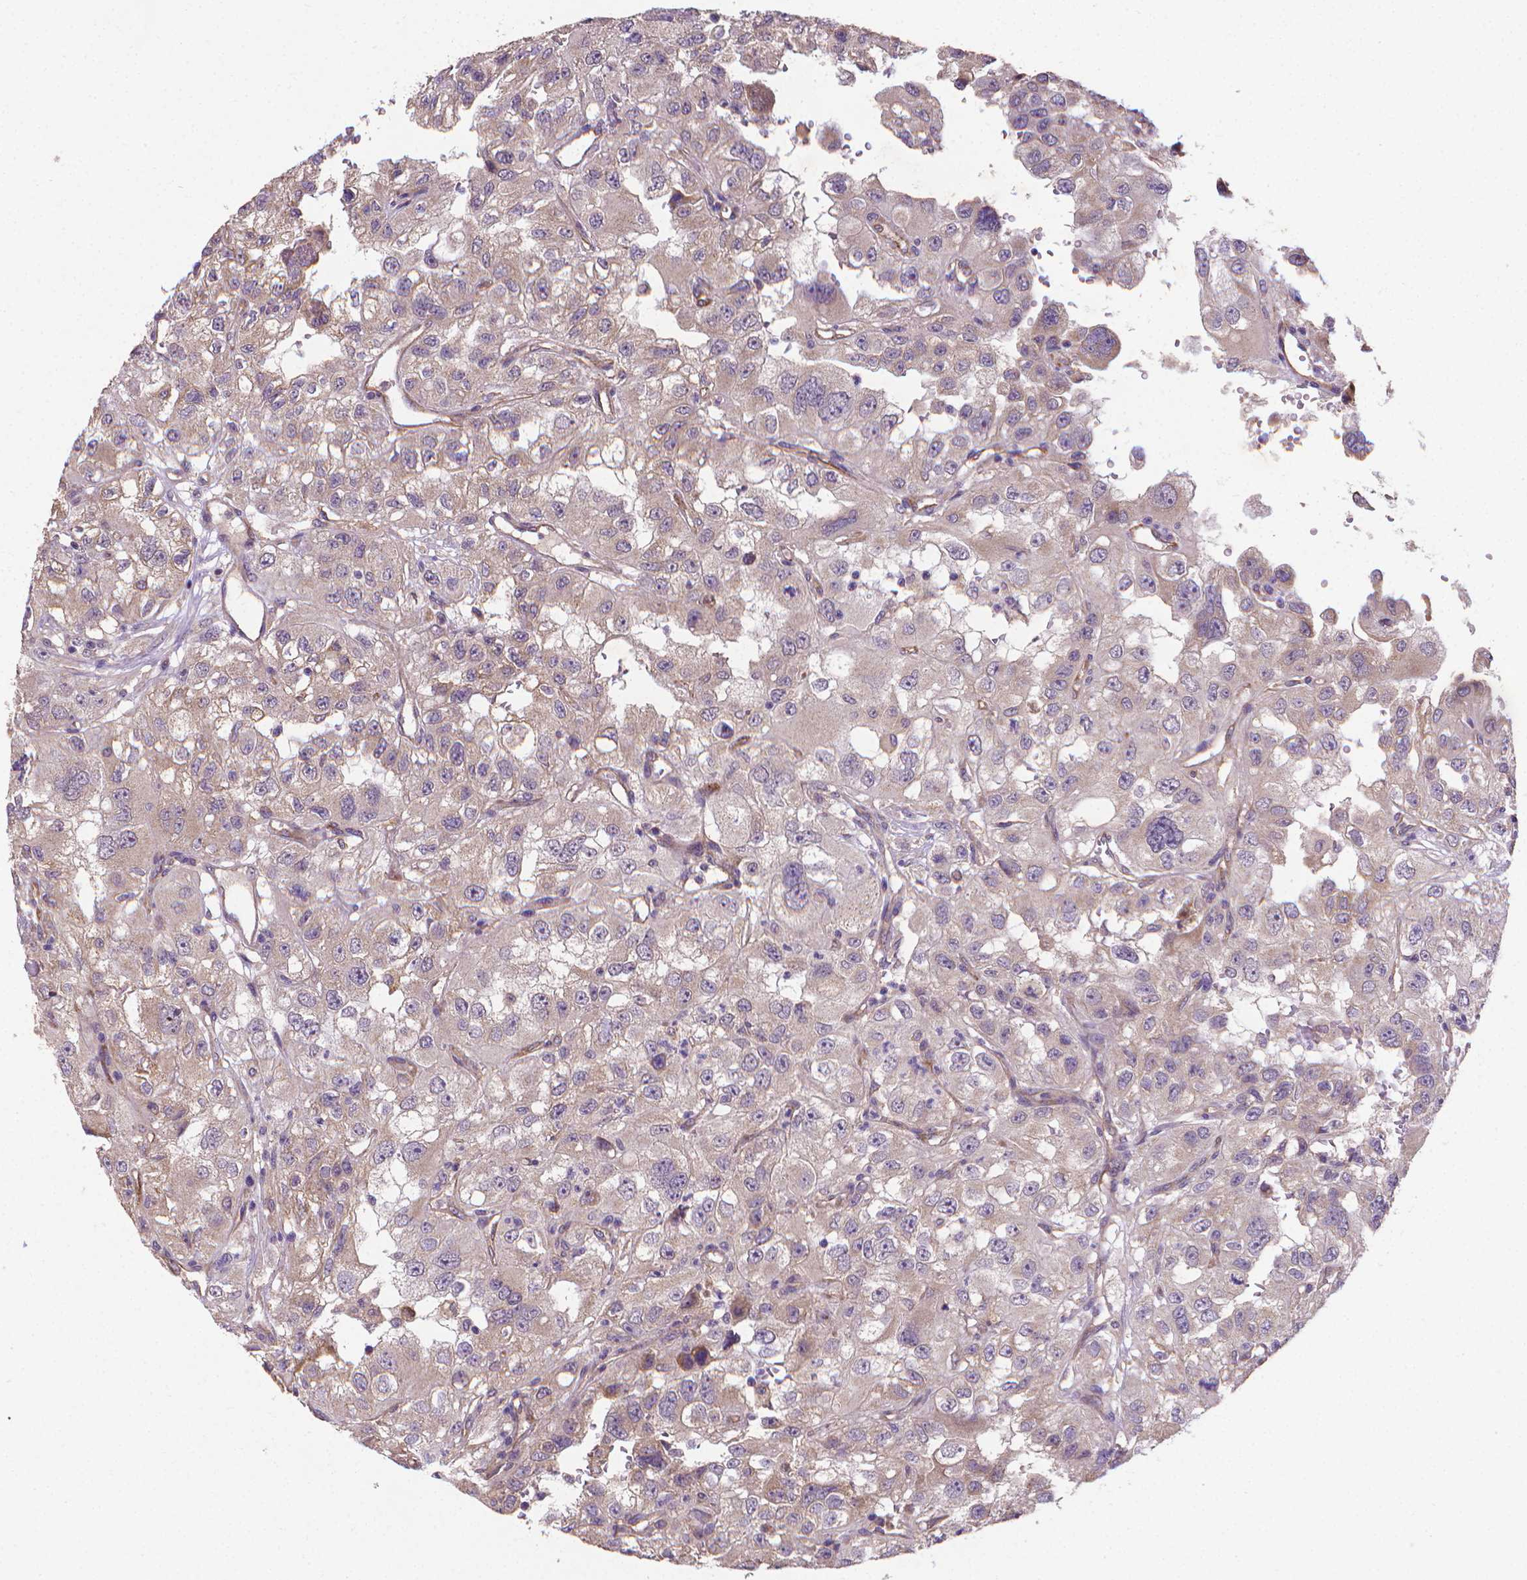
{"staining": {"intensity": "negative", "quantity": "none", "location": "none"}, "tissue": "renal cancer", "cell_type": "Tumor cells", "image_type": "cancer", "snomed": [{"axis": "morphology", "description": "Adenocarcinoma, NOS"}, {"axis": "topography", "description": "Kidney"}], "caption": "The immunohistochemistry (IHC) image has no significant positivity in tumor cells of renal adenocarcinoma tissue.", "gene": "GPR63", "patient": {"sex": "male", "age": 64}}